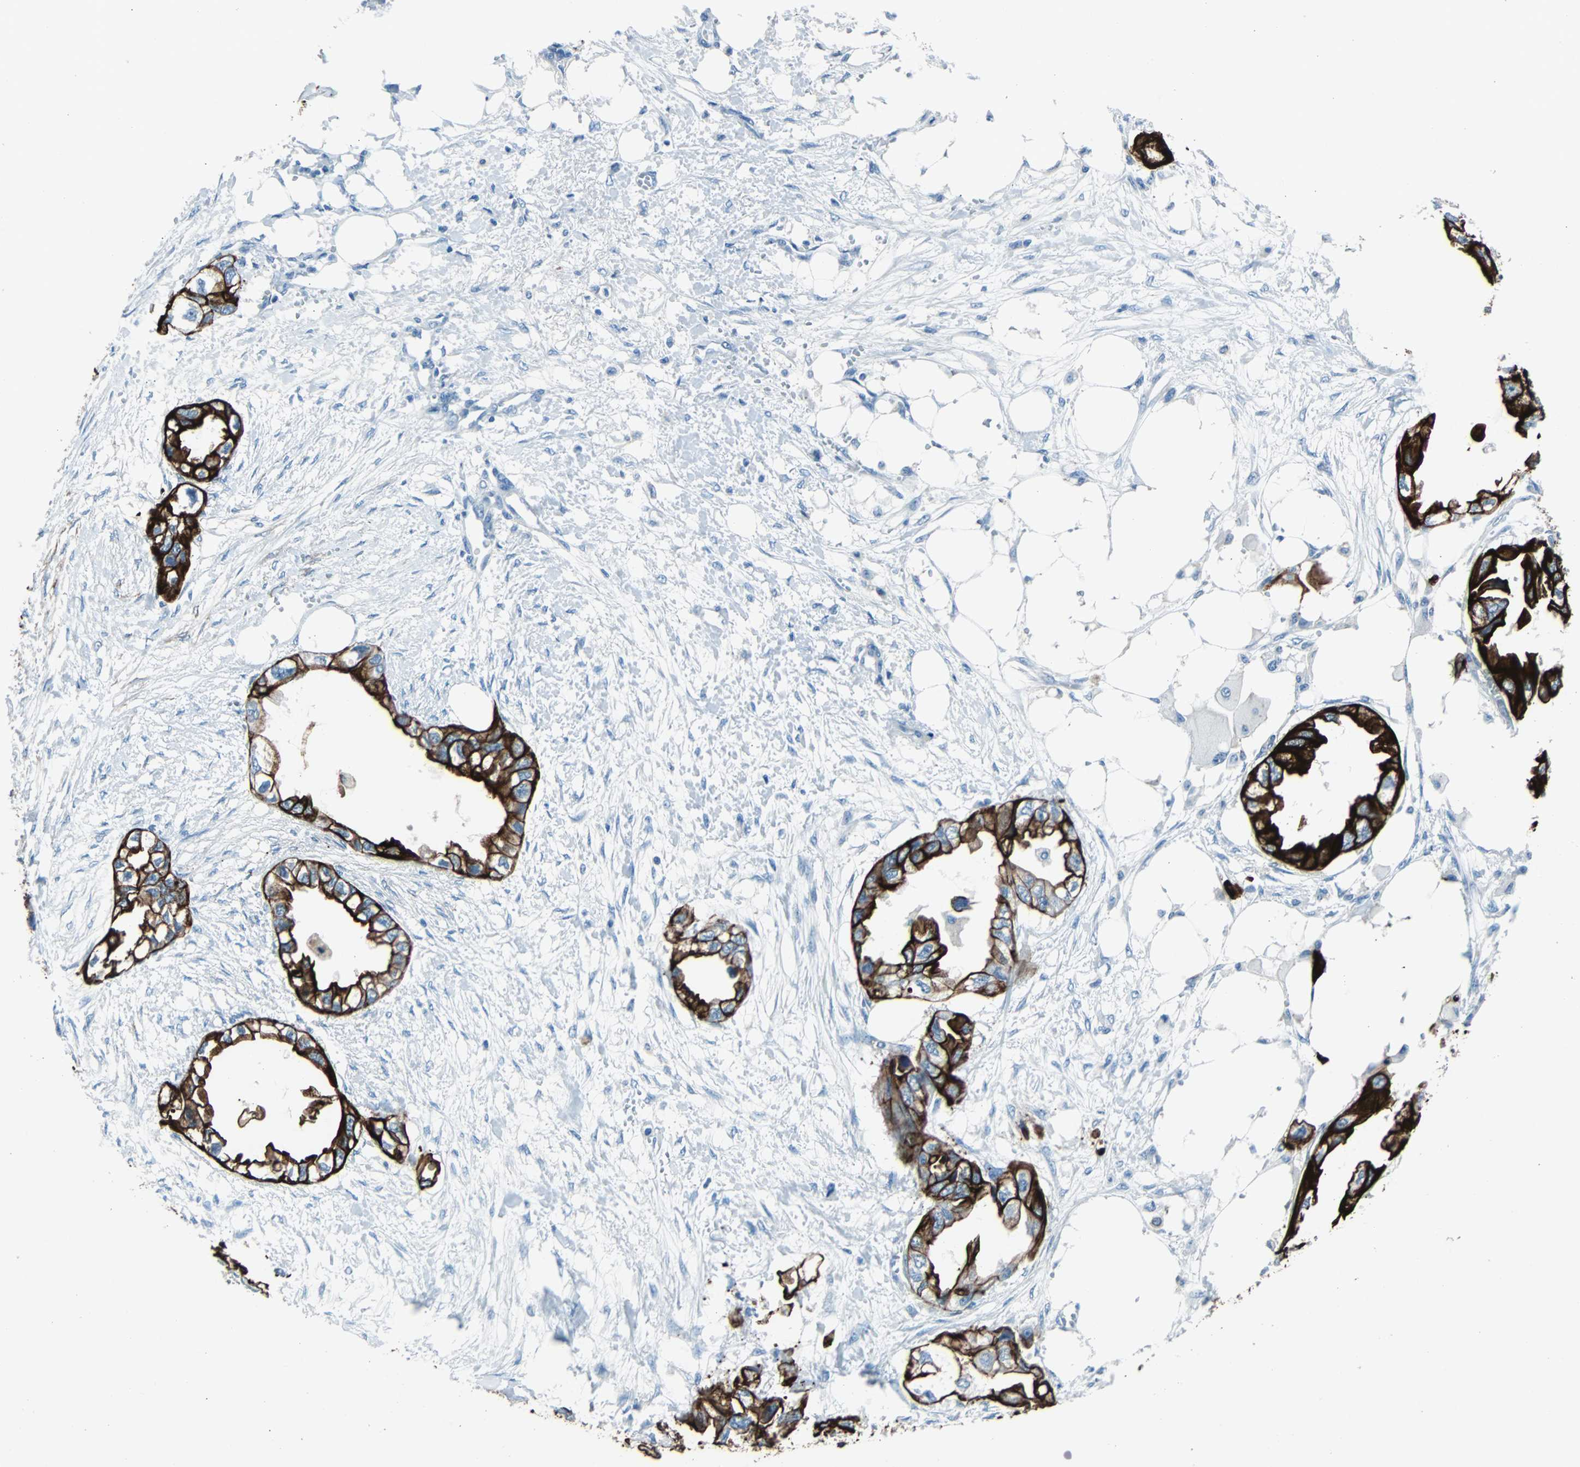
{"staining": {"intensity": "strong", "quantity": ">75%", "location": "cytoplasmic/membranous"}, "tissue": "endometrial cancer", "cell_type": "Tumor cells", "image_type": "cancer", "snomed": [{"axis": "morphology", "description": "Adenocarcinoma, NOS"}, {"axis": "topography", "description": "Endometrium"}], "caption": "Immunohistochemistry photomicrograph of neoplastic tissue: endometrial cancer stained using immunohistochemistry shows high levels of strong protein expression localized specifically in the cytoplasmic/membranous of tumor cells, appearing as a cytoplasmic/membranous brown color.", "gene": "KRT7", "patient": {"sex": "female", "age": 67}}